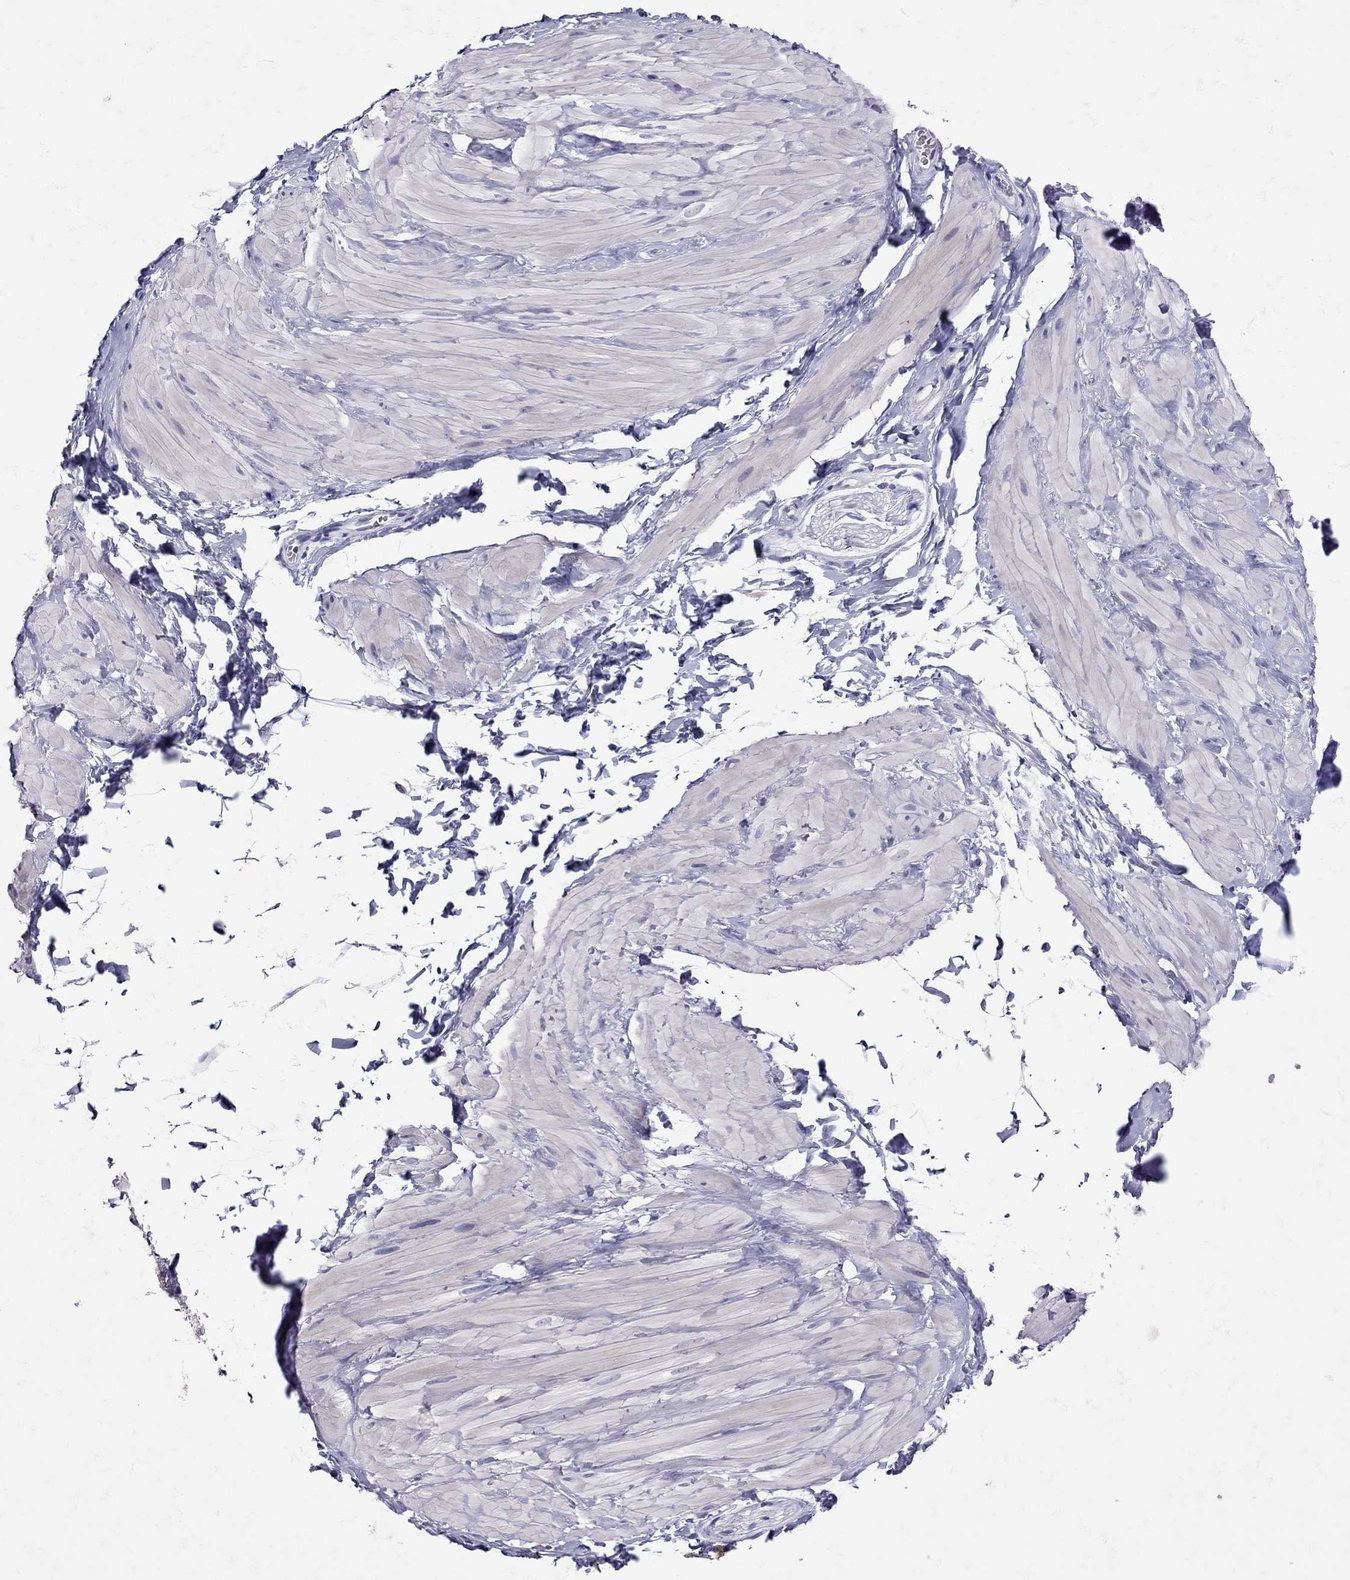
{"staining": {"intensity": "negative", "quantity": "none", "location": "none"}, "tissue": "adipose tissue", "cell_type": "Adipocytes", "image_type": "normal", "snomed": [{"axis": "morphology", "description": "Normal tissue, NOS"}, {"axis": "topography", "description": "Smooth muscle"}, {"axis": "topography", "description": "Peripheral nerve tissue"}], "caption": "IHC photomicrograph of benign adipose tissue: adipose tissue stained with DAB exhibits no significant protein staining in adipocytes.", "gene": "SST", "patient": {"sex": "male", "age": 22}}